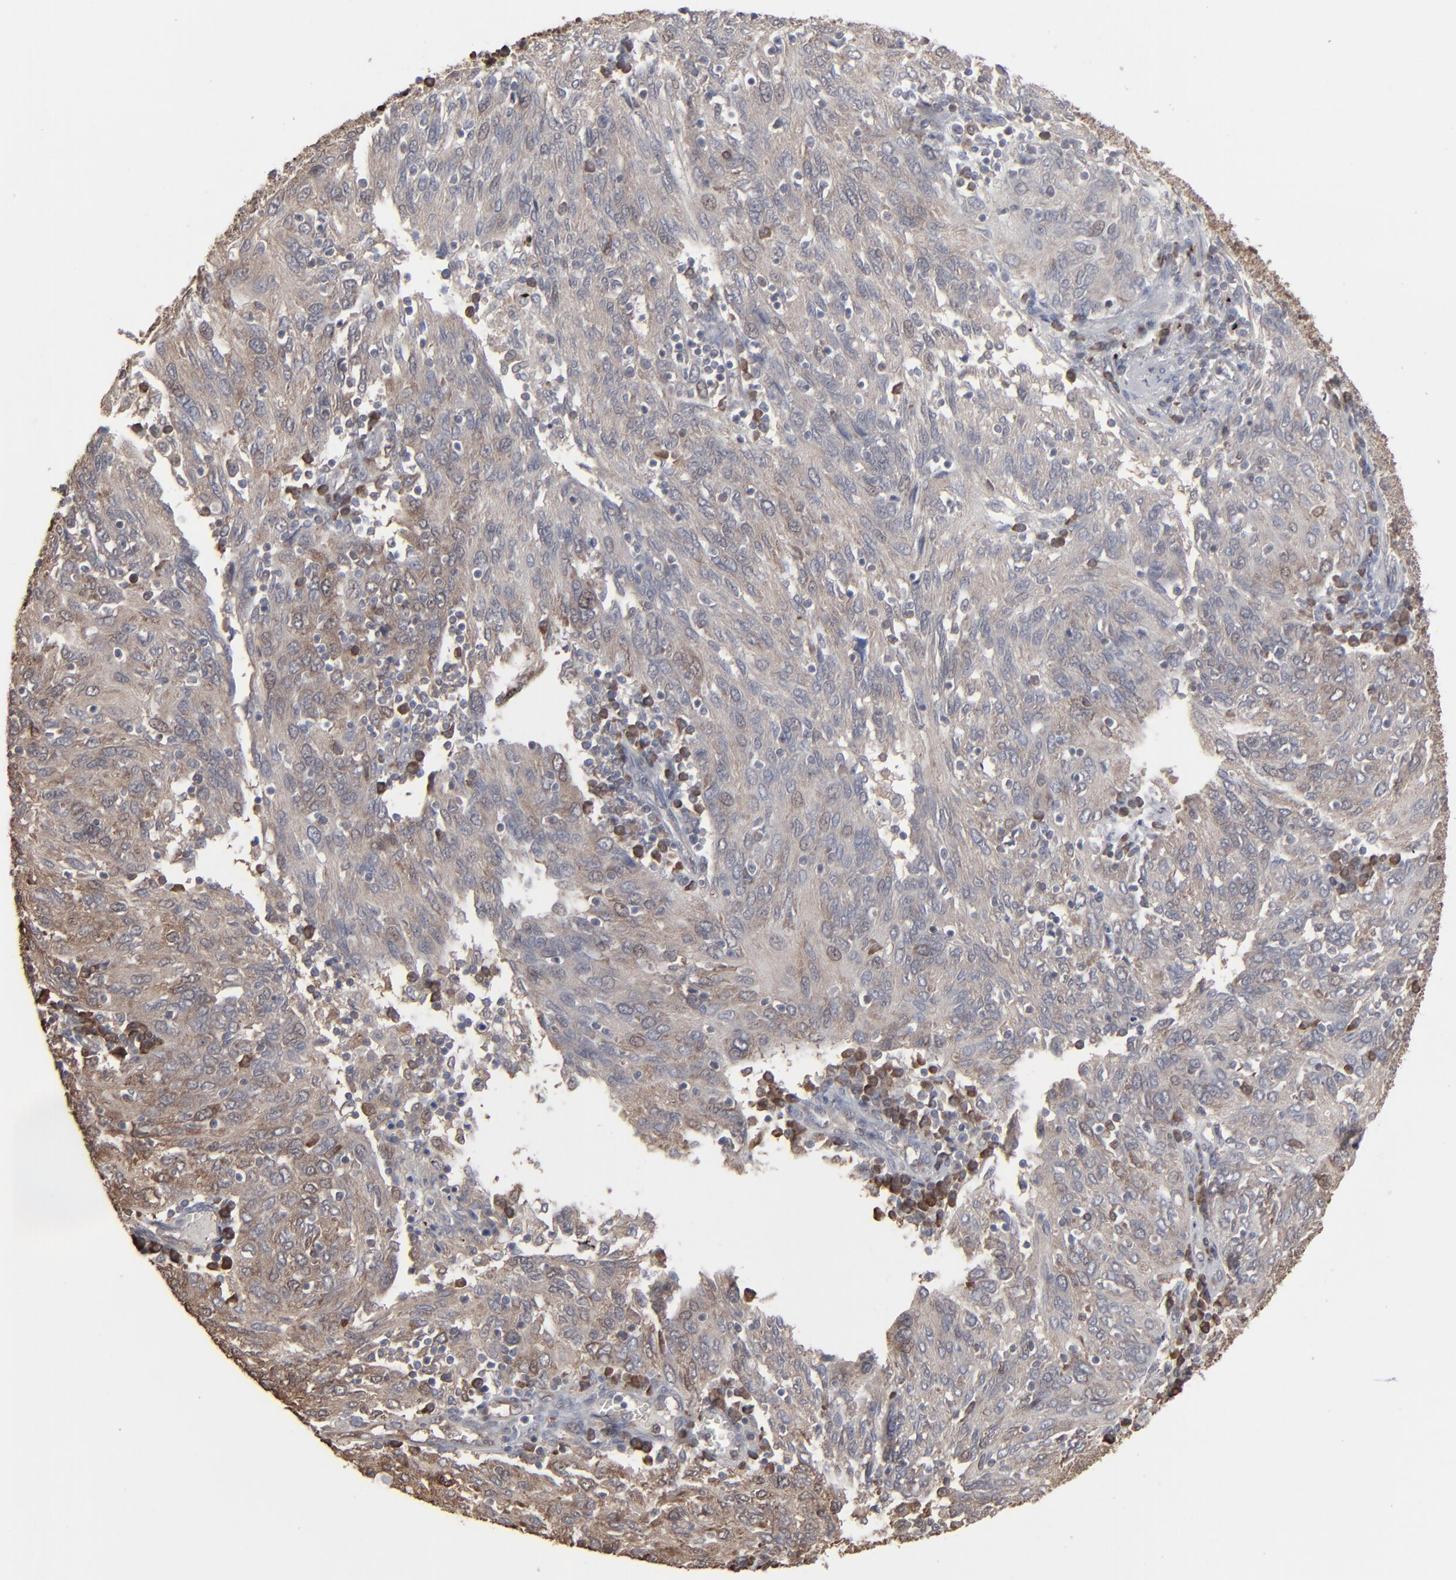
{"staining": {"intensity": "weak", "quantity": ">75%", "location": "cytoplasmic/membranous"}, "tissue": "ovarian cancer", "cell_type": "Tumor cells", "image_type": "cancer", "snomed": [{"axis": "morphology", "description": "Carcinoma, endometroid"}, {"axis": "topography", "description": "Ovary"}], "caption": "Human ovarian cancer stained with a protein marker shows weak staining in tumor cells.", "gene": "NME1-NME2", "patient": {"sex": "female", "age": 50}}